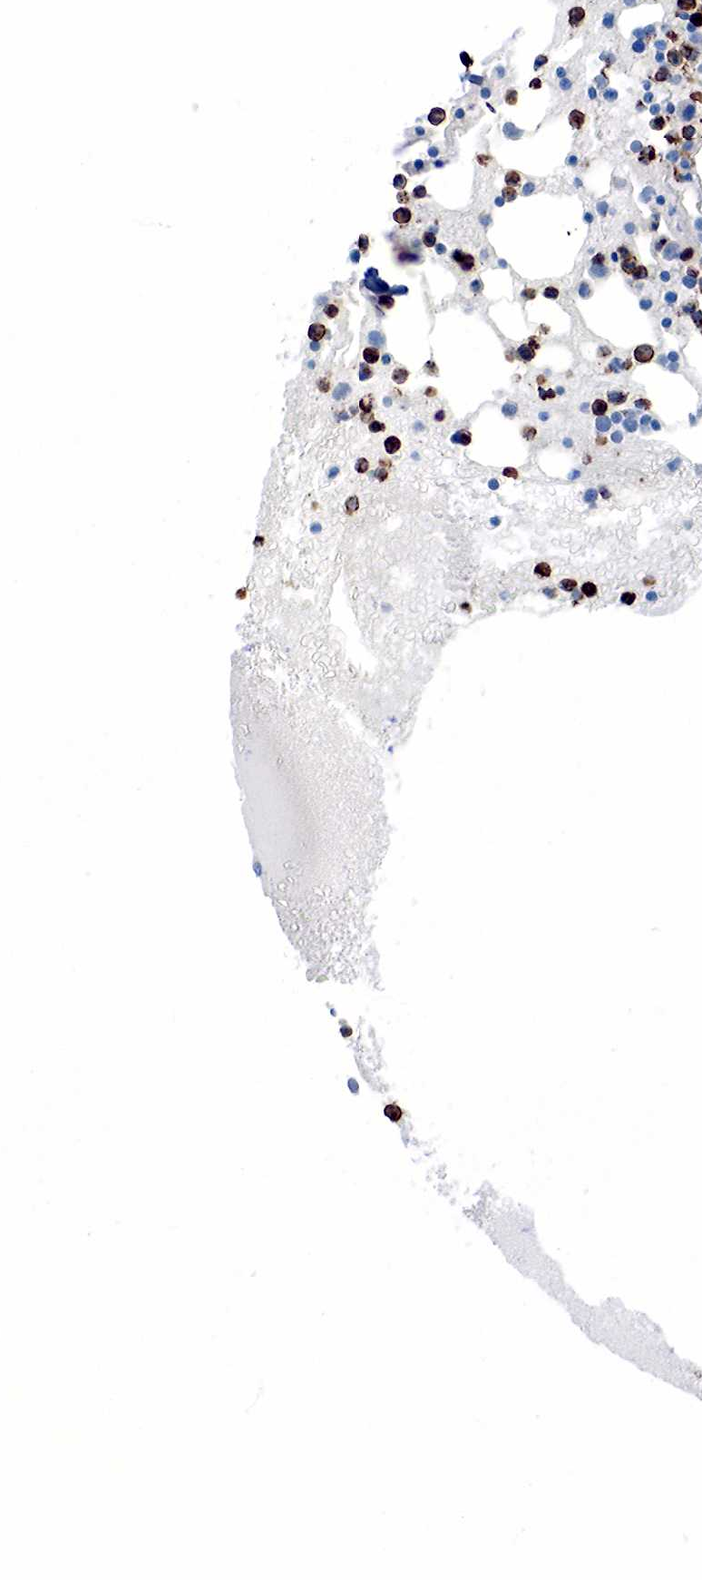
{"staining": {"intensity": "strong", "quantity": "25%-75%", "location": "cytoplasmic/membranous"}, "tissue": "bone marrow", "cell_type": "Hematopoietic cells", "image_type": "normal", "snomed": [{"axis": "morphology", "description": "Normal tissue, NOS"}, {"axis": "topography", "description": "Bone marrow"}], "caption": "Unremarkable bone marrow was stained to show a protein in brown. There is high levels of strong cytoplasmic/membranous positivity in about 25%-75% of hematopoietic cells. The protein of interest is stained brown, and the nuclei are stained in blue (DAB IHC with brightfield microscopy, high magnification).", "gene": "FUT4", "patient": {"sex": "female", "age": 74}}